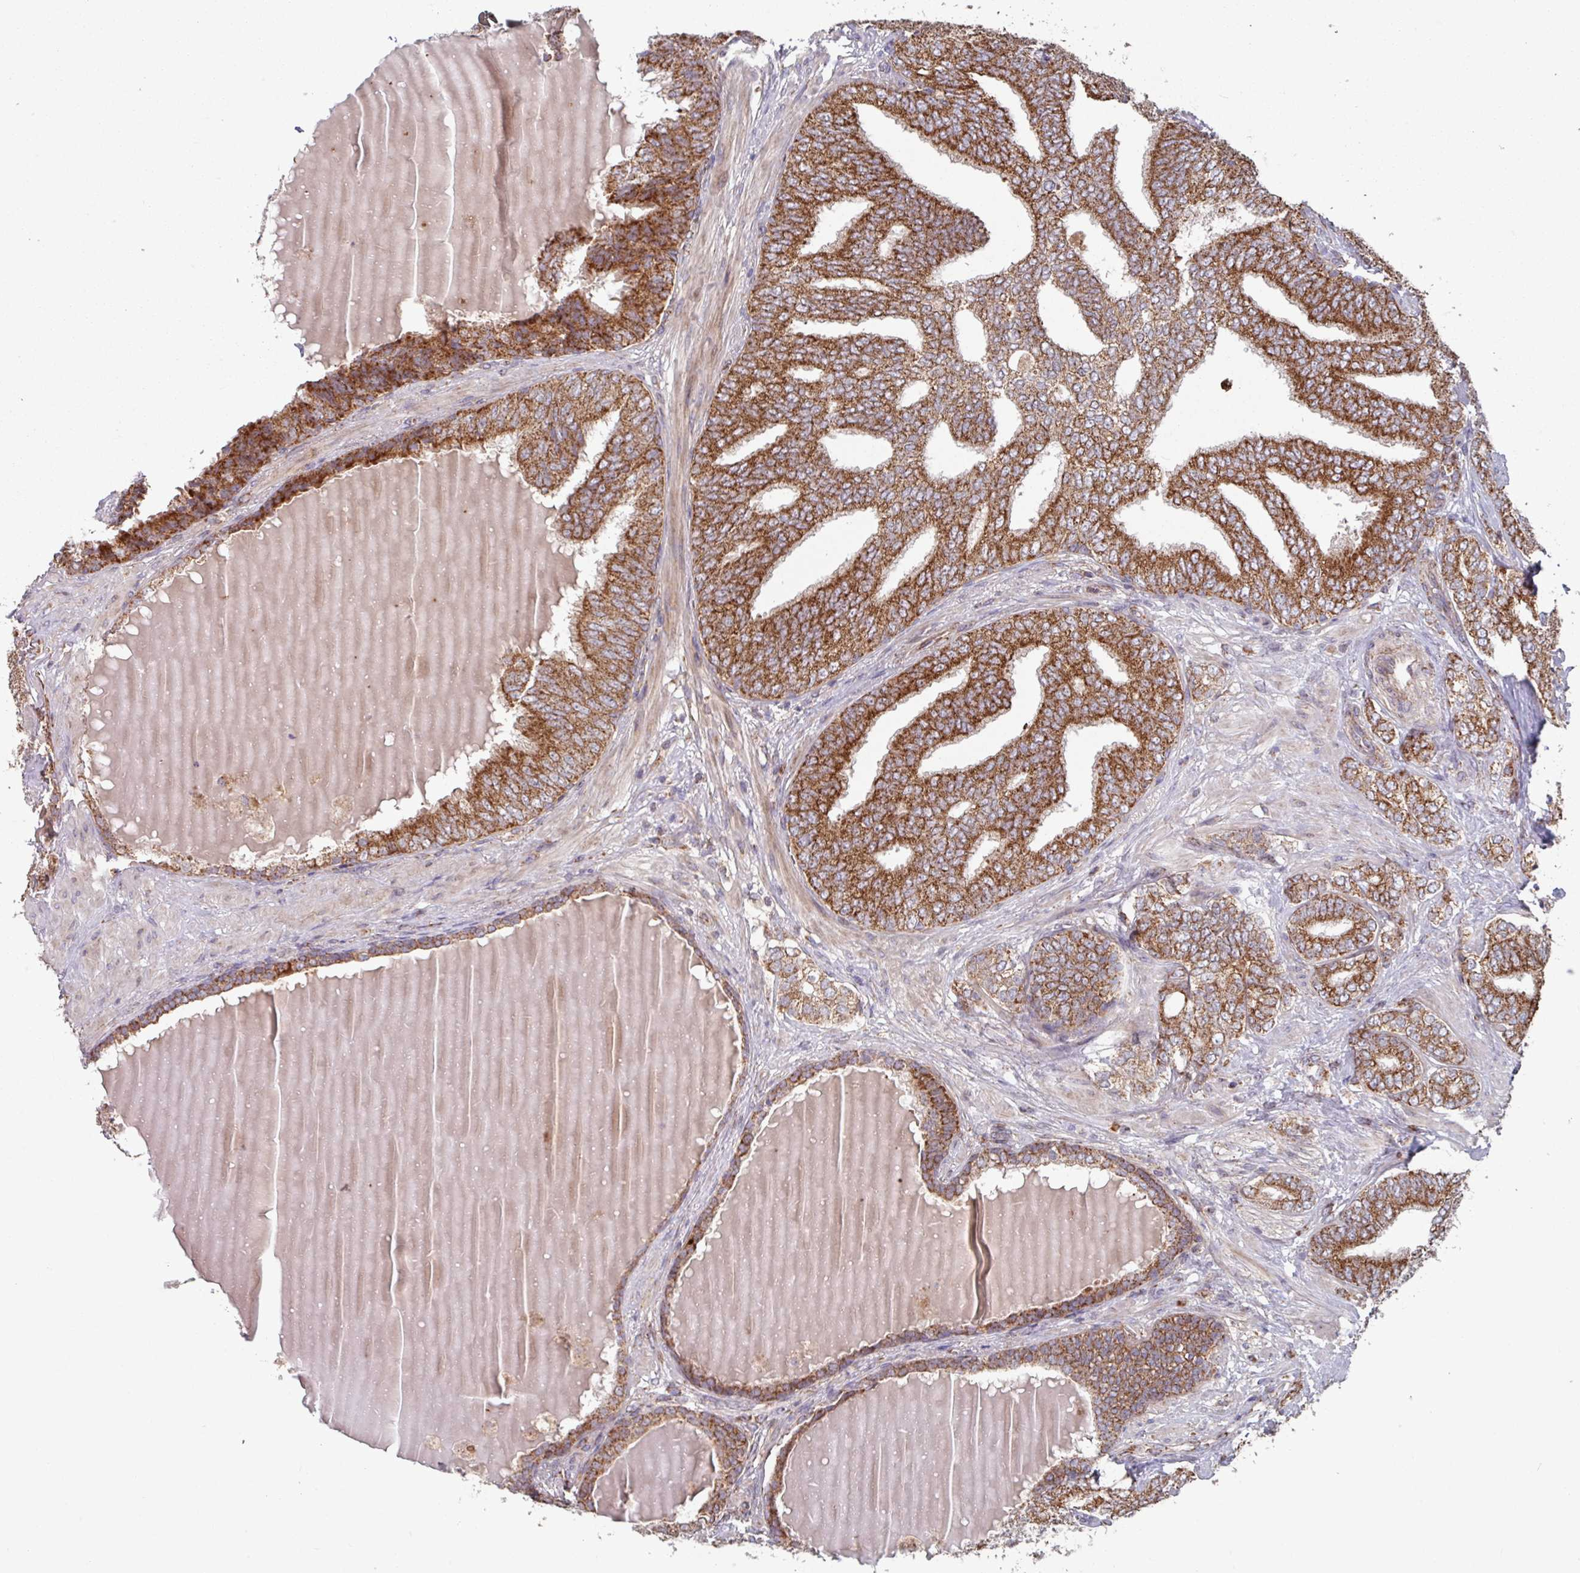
{"staining": {"intensity": "strong", "quantity": ">75%", "location": "cytoplasmic/membranous"}, "tissue": "prostate cancer", "cell_type": "Tumor cells", "image_type": "cancer", "snomed": [{"axis": "morphology", "description": "Adenocarcinoma, High grade"}, {"axis": "topography", "description": "Prostate"}], "caption": "This histopathology image exhibits immunohistochemistry staining of human prostate high-grade adenocarcinoma, with high strong cytoplasmic/membranous expression in about >75% of tumor cells.", "gene": "COX7C", "patient": {"sex": "male", "age": 72}}